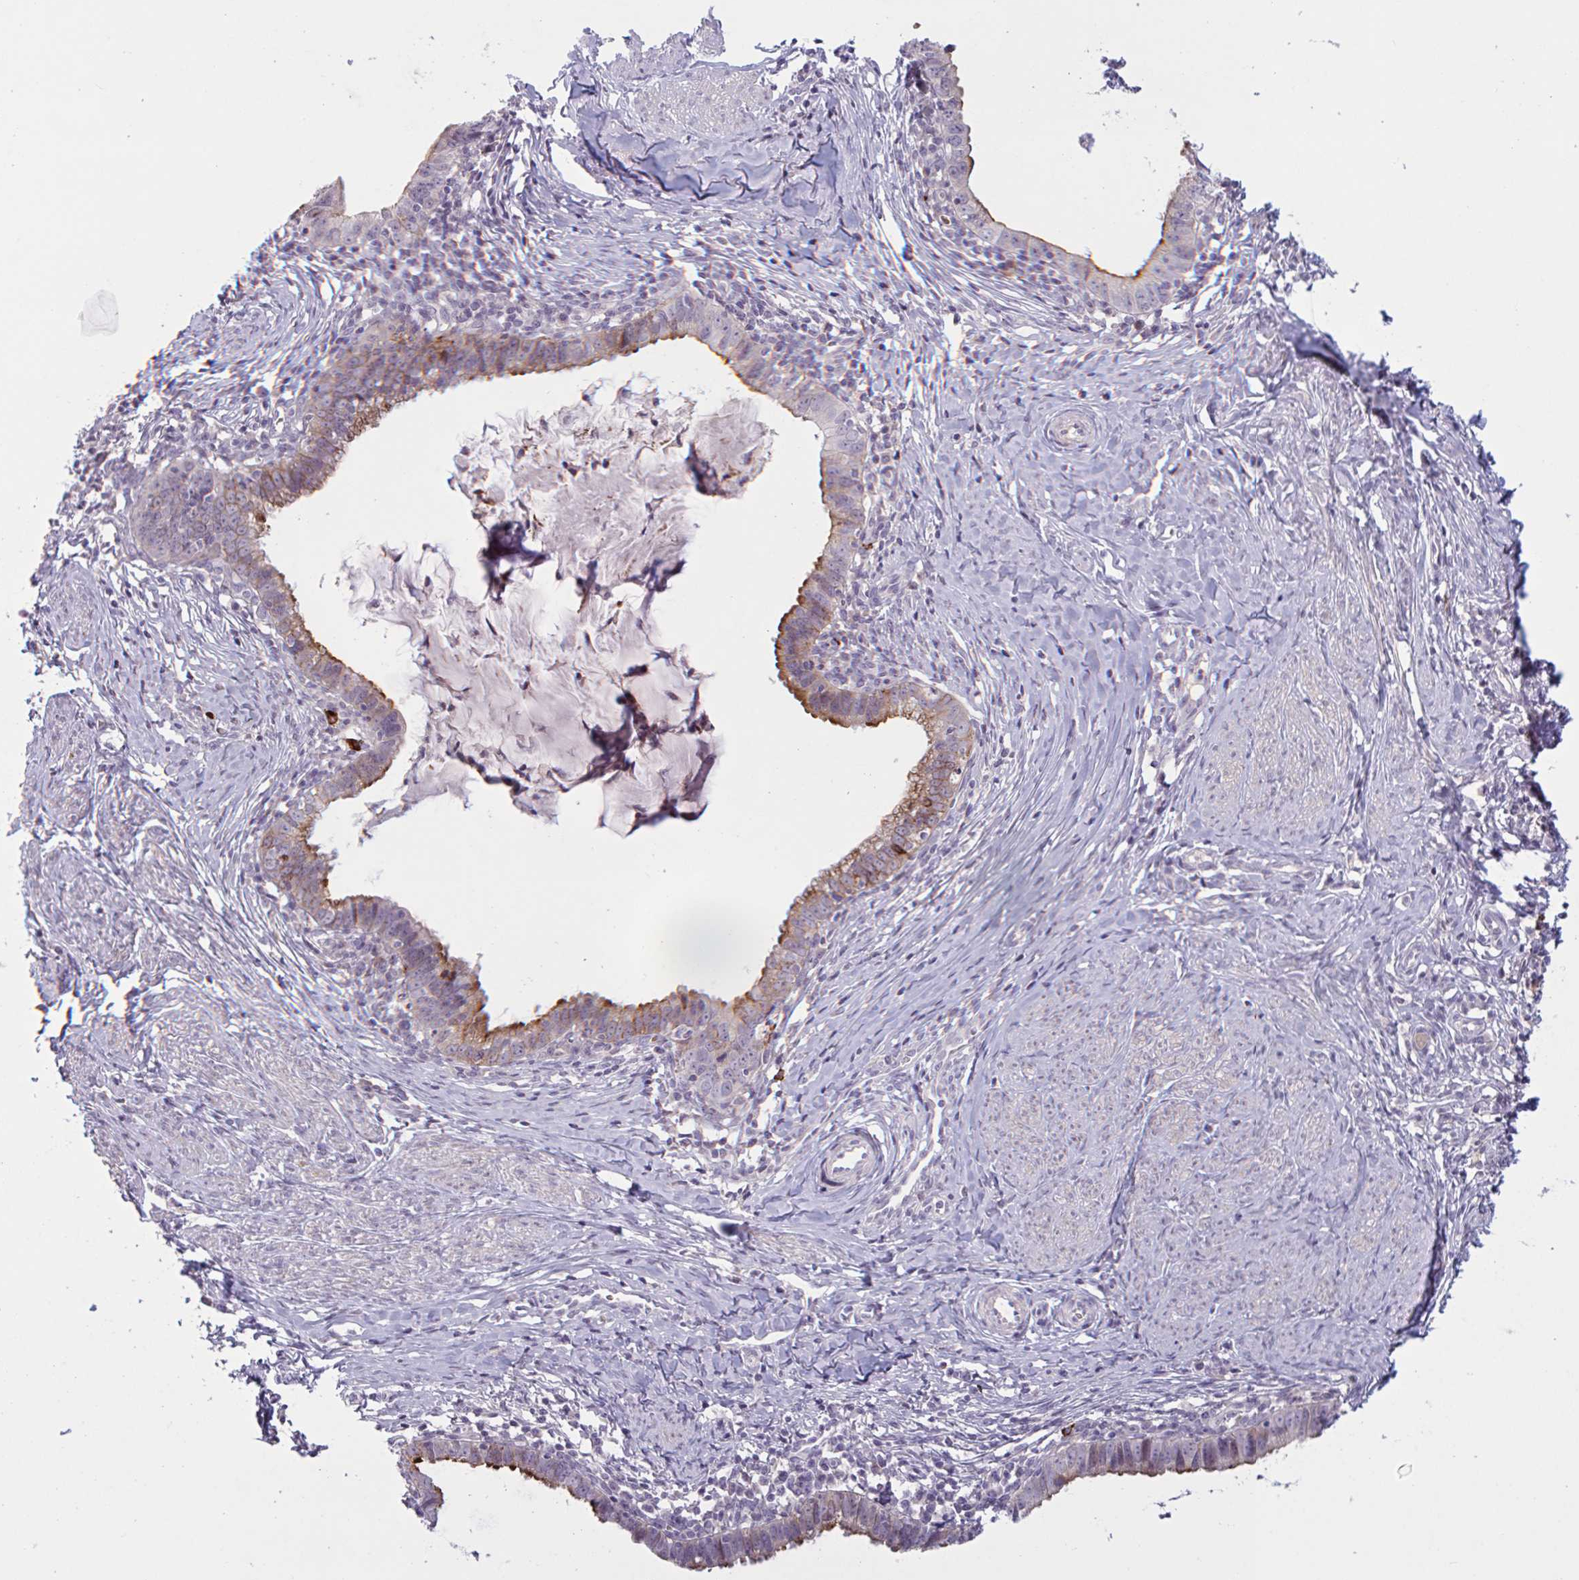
{"staining": {"intensity": "moderate", "quantity": "25%-75%", "location": "cytoplasmic/membranous"}, "tissue": "cervical cancer", "cell_type": "Tumor cells", "image_type": "cancer", "snomed": [{"axis": "morphology", "description": "Adenocarcinoma, NOS"}, {"axis": "topography", "description": "Cervix"}], "caption": "Immunohistochemical staining of human cervical cancer reveals medium levels of moderate cytoplasmic/membranous protein positivity in about 25%-75% of tumor cells.", "gene": "RFPL4B", "patient": {"sex": "female", "age": 36}}